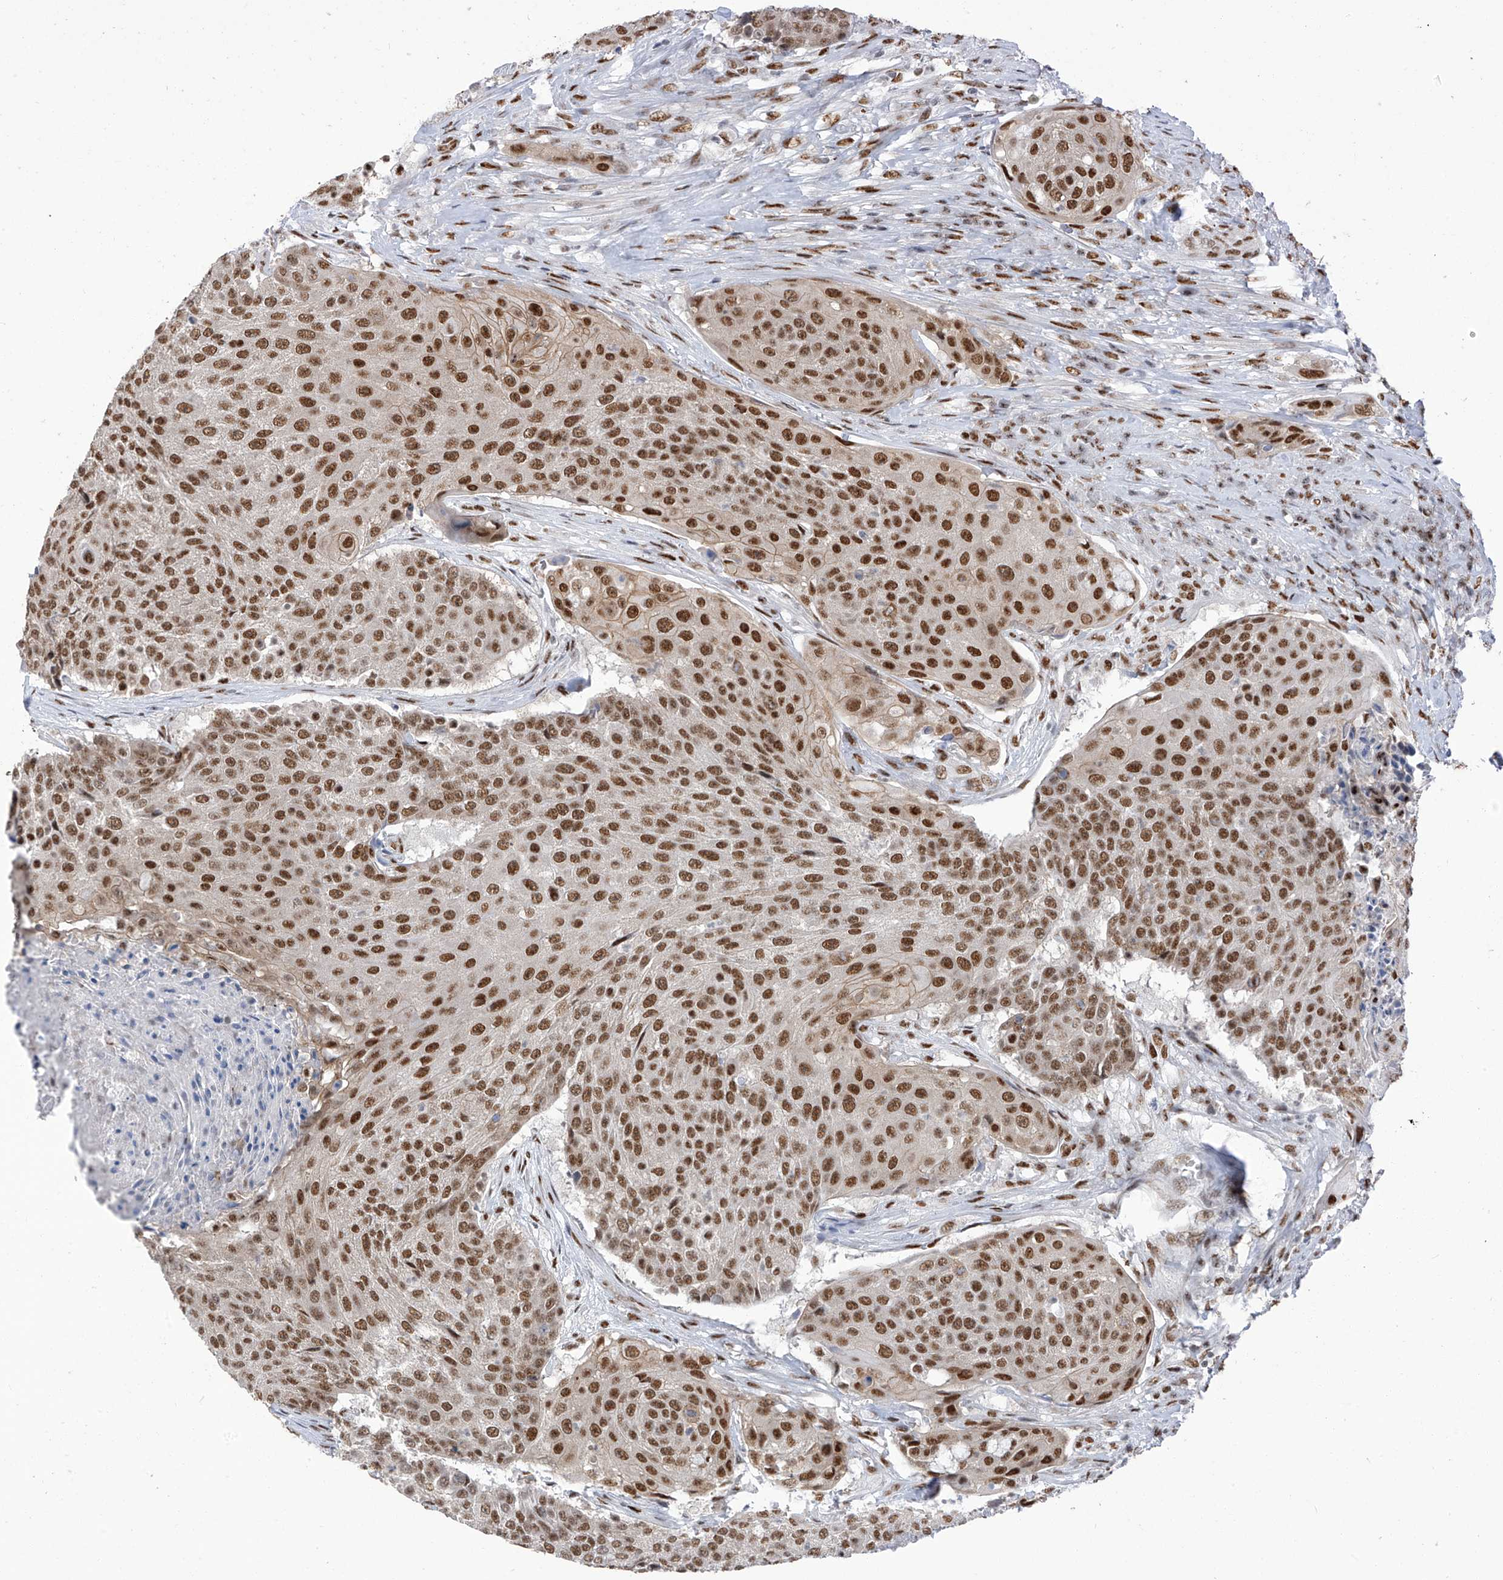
{"staining": {"intensity": "moderate", "quantity": ">75%", "location": "nuclear"}, "tissue": "urothelial cancer", "cell_type": "Tumor cells", "image_type": "cancer", "snomed": [{"axis": "morphology", "description": "Urothelial carcinoma, High grade"}, {"axis": "topography", "description": "Urinary bladder"}], "caption": "This is a photomicrograph of immunohistochemistry (IHC) staining of urothelial cancer, which shows moderate expression in the nuclear of tumor cells.", "gene": "KHSRP", "patient": {"sex": "female", "age": 63}}